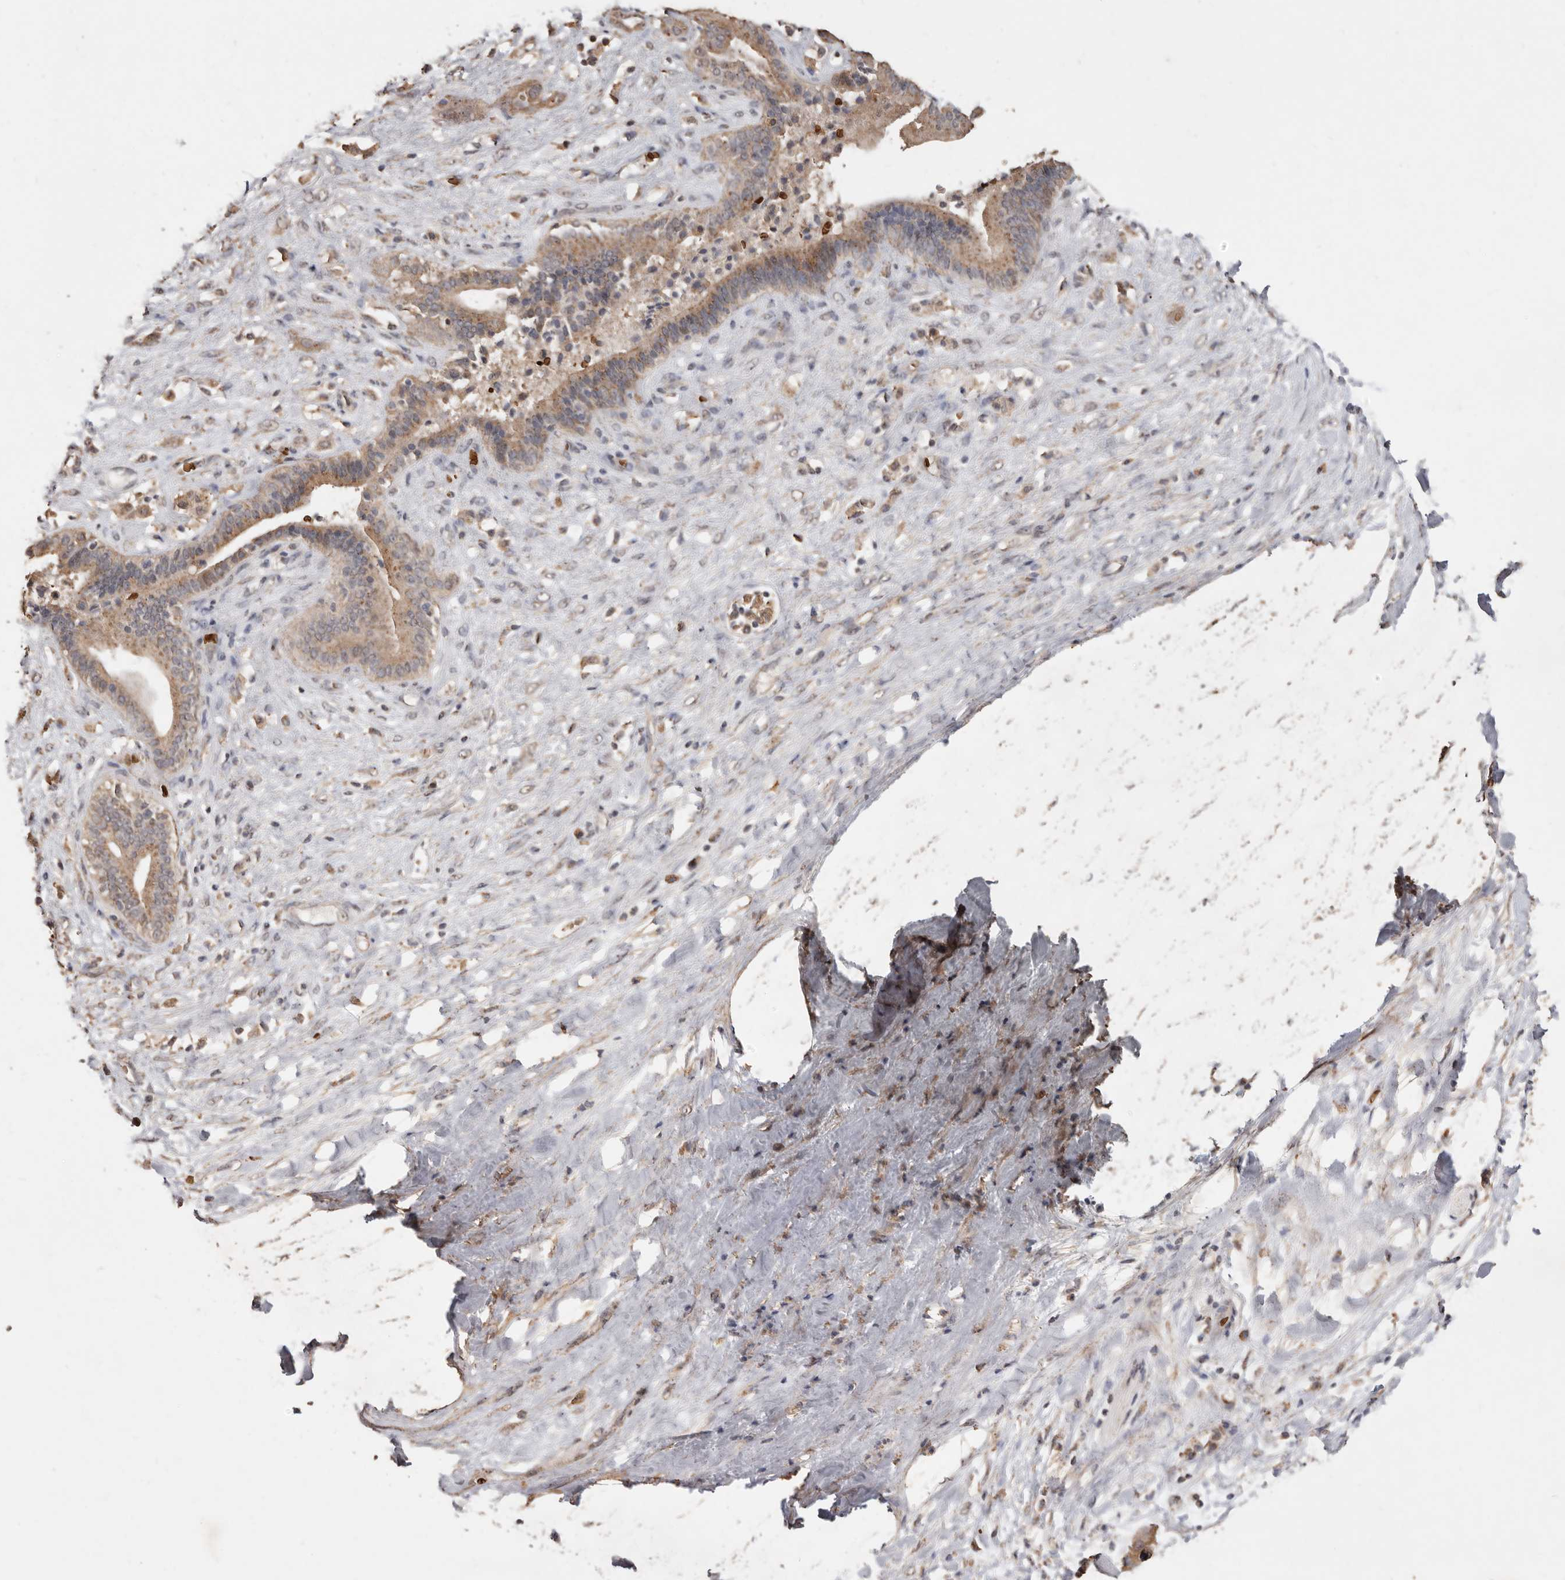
{"staining": {"intensity": "moderate", "quantity": ">75%", "location": "cytoplasmic/membranous"}, "tissue": "liver cancer", "cell_type": "Tumor cells", "image_type": "cancer", "snomed": [{"axis": "morphology", "description": "Cholangiocarcinoma"}, {"axis": "topography", "description": "Liver"}], "caption": "A micrograph showing moderate cytoplasmic/membranous positivity in approximately >75% of tumor cells in cholangiocarcinoma (liver), as visualized by brown immunohistochemical staining.", "gene": "GRAMD2A", "patient": {"sex": "female", "age": 52}}